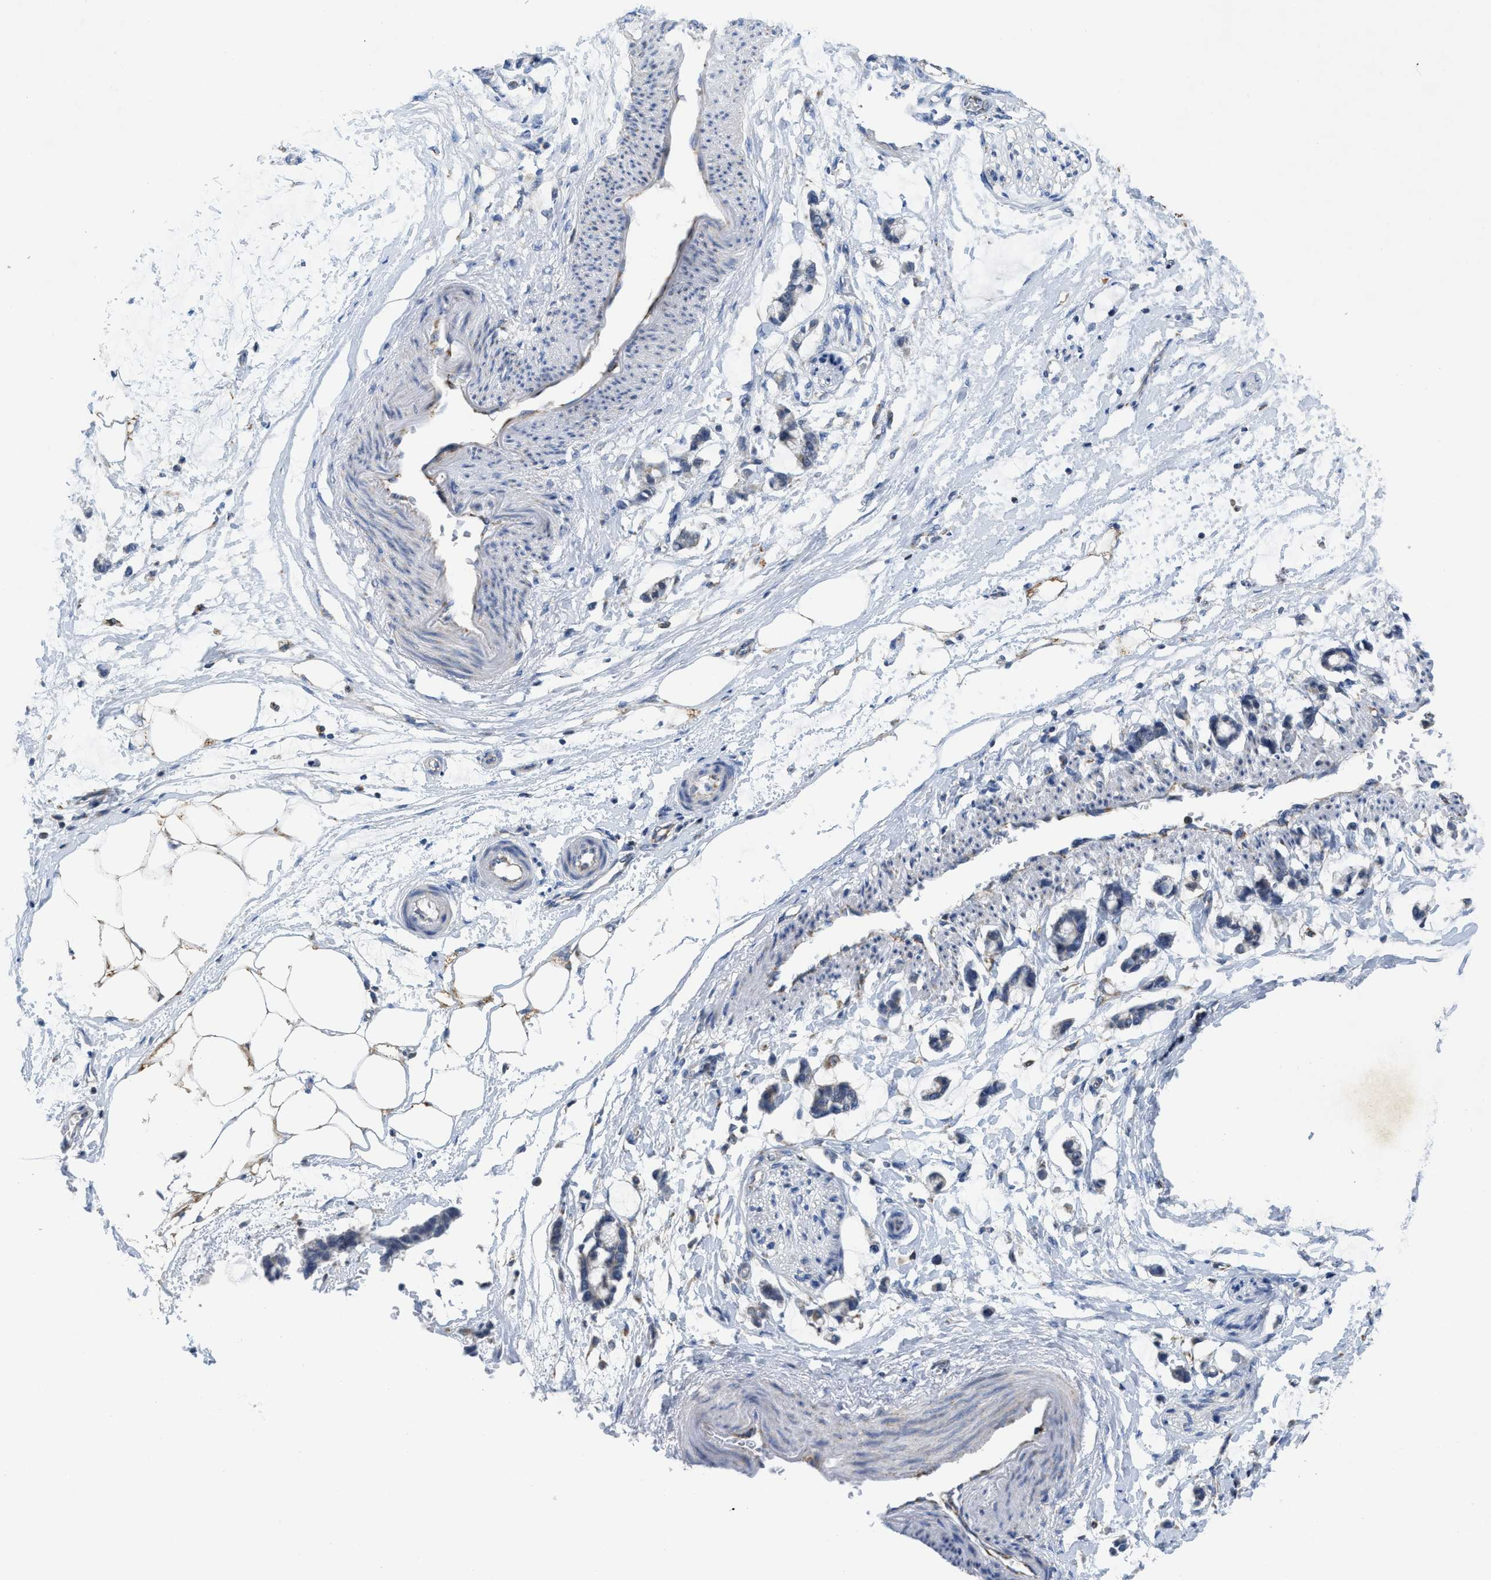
{"staining": {"intensity": "moderate", "quantity": "<25%", "location": "cytoplasmic/membranous"}, "tissue": "adipose tissue", "cell_type": "Adipocytes", "image_type": "normal", "snomed": [{"axis": "morphology", "description": "Normal tissue, NOS"}, {"axis": "morphology", "description": "Adenocarcinoma, NOS"}, {"axis": "topography", "description": "Colon"}, {"axis": "topography", "description": "Peripheral nerve tissue"}], "caption": "Immunohistochemistry micrograph of benign adipose tissue: human adipose tissue stained using immunohistochemistry shows low levels of moderate protein expression localized specifically in the cytoplasmic/membranous of adipocytes, appearing as a cytoplasmic/membranous brown color.", "gene": "GATD3", "patient": {"sex": "male", "age": 14}}